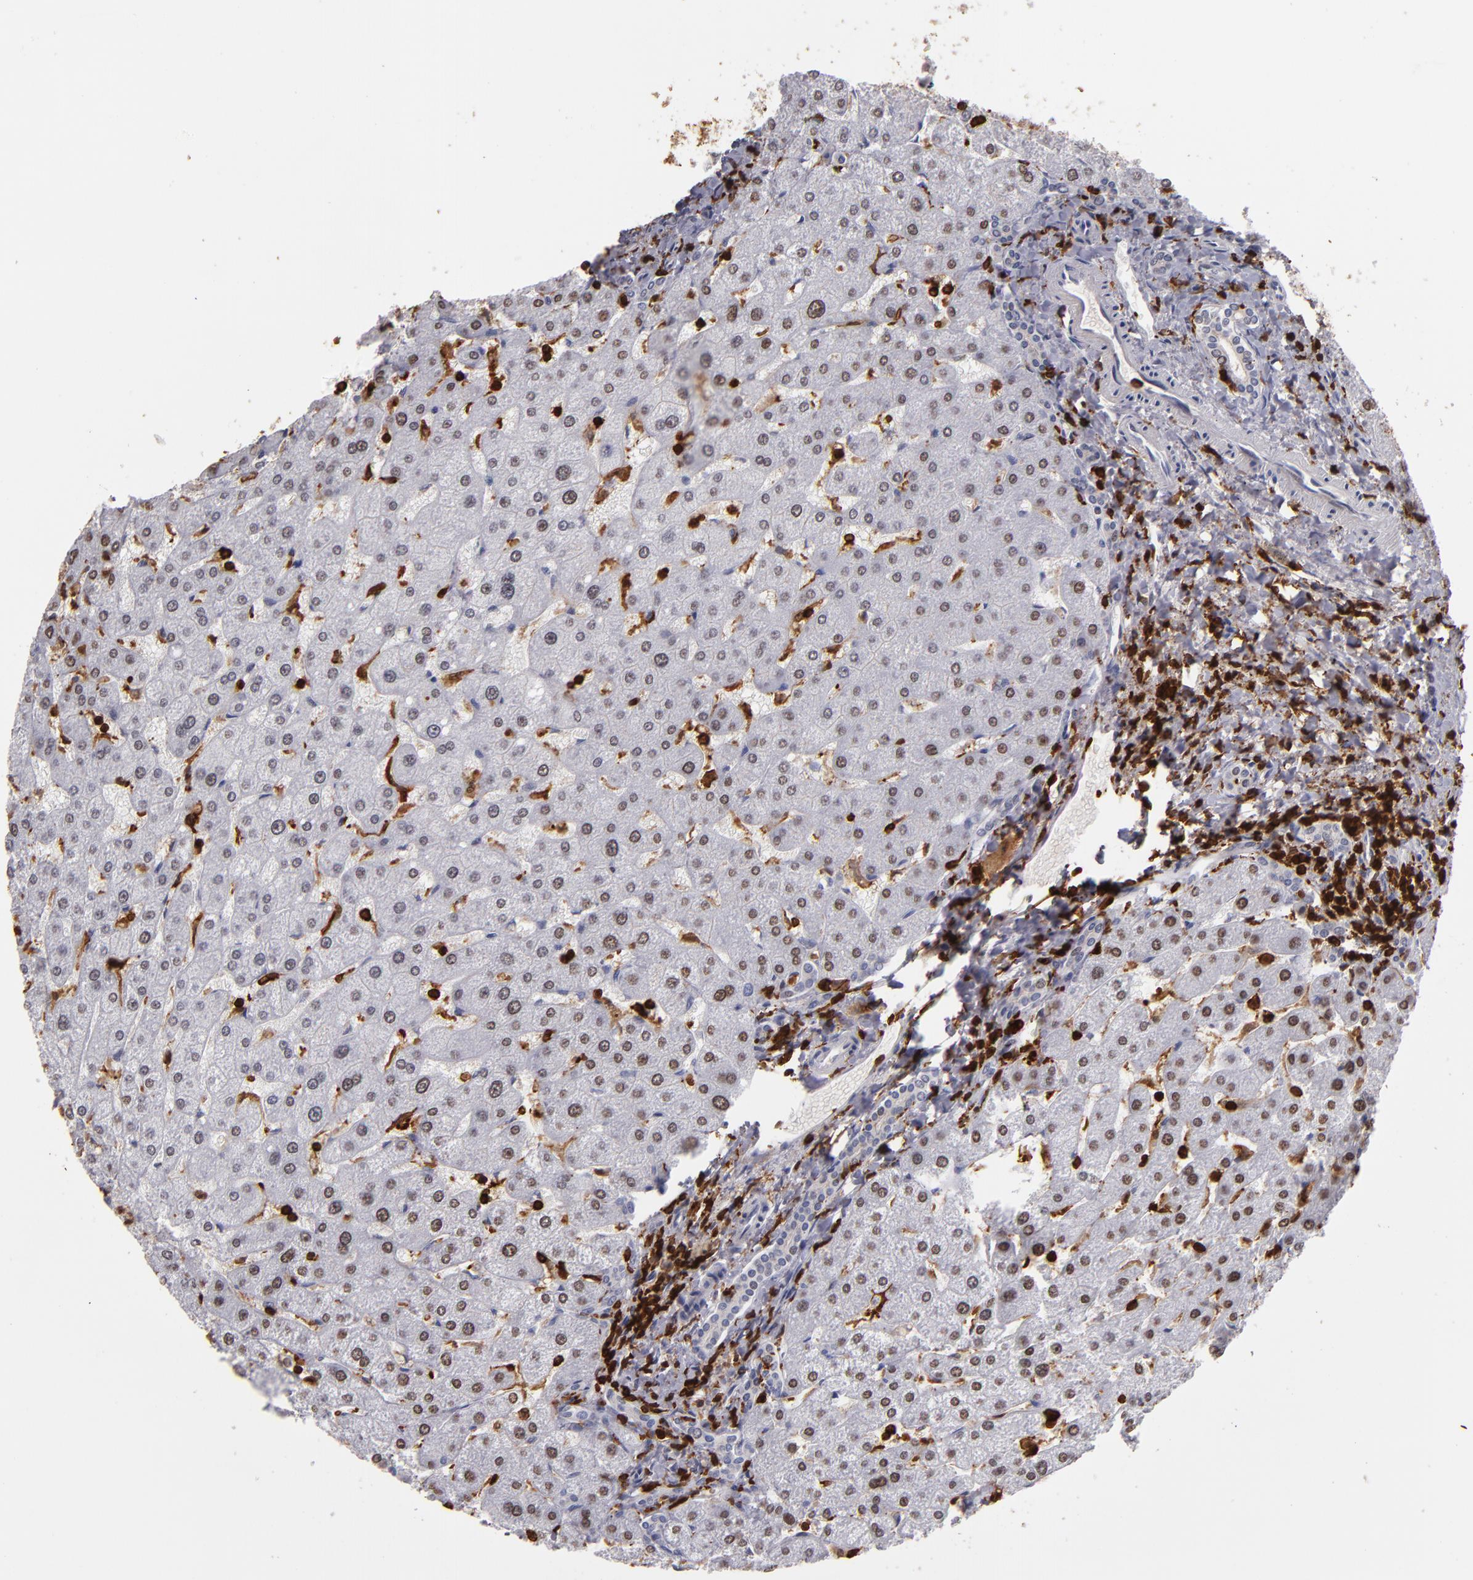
{"staining": {"intensity": "negative", "quantity": "none", "location": "none"}, "tissue": "liver", "cell_type": "Cholangiocytes", "image_type": "normal", "snomed": [{"axis": "morphology", "description": "Normal tissue, NOS"}, {"axis": "topography", "description": "Liver"}], "caption": "High power microscopy photomicrograph of an IHC micrograph of normal liver, revealing no significant staining in cholangiocytes. (DAB (3,3'-diaminobenzidine) immunohistochemistry (IHC) visualized using brightfield microscopy, high magnification).", "gene": "WAS", "patient": {"sex": "male", "age": 67}}